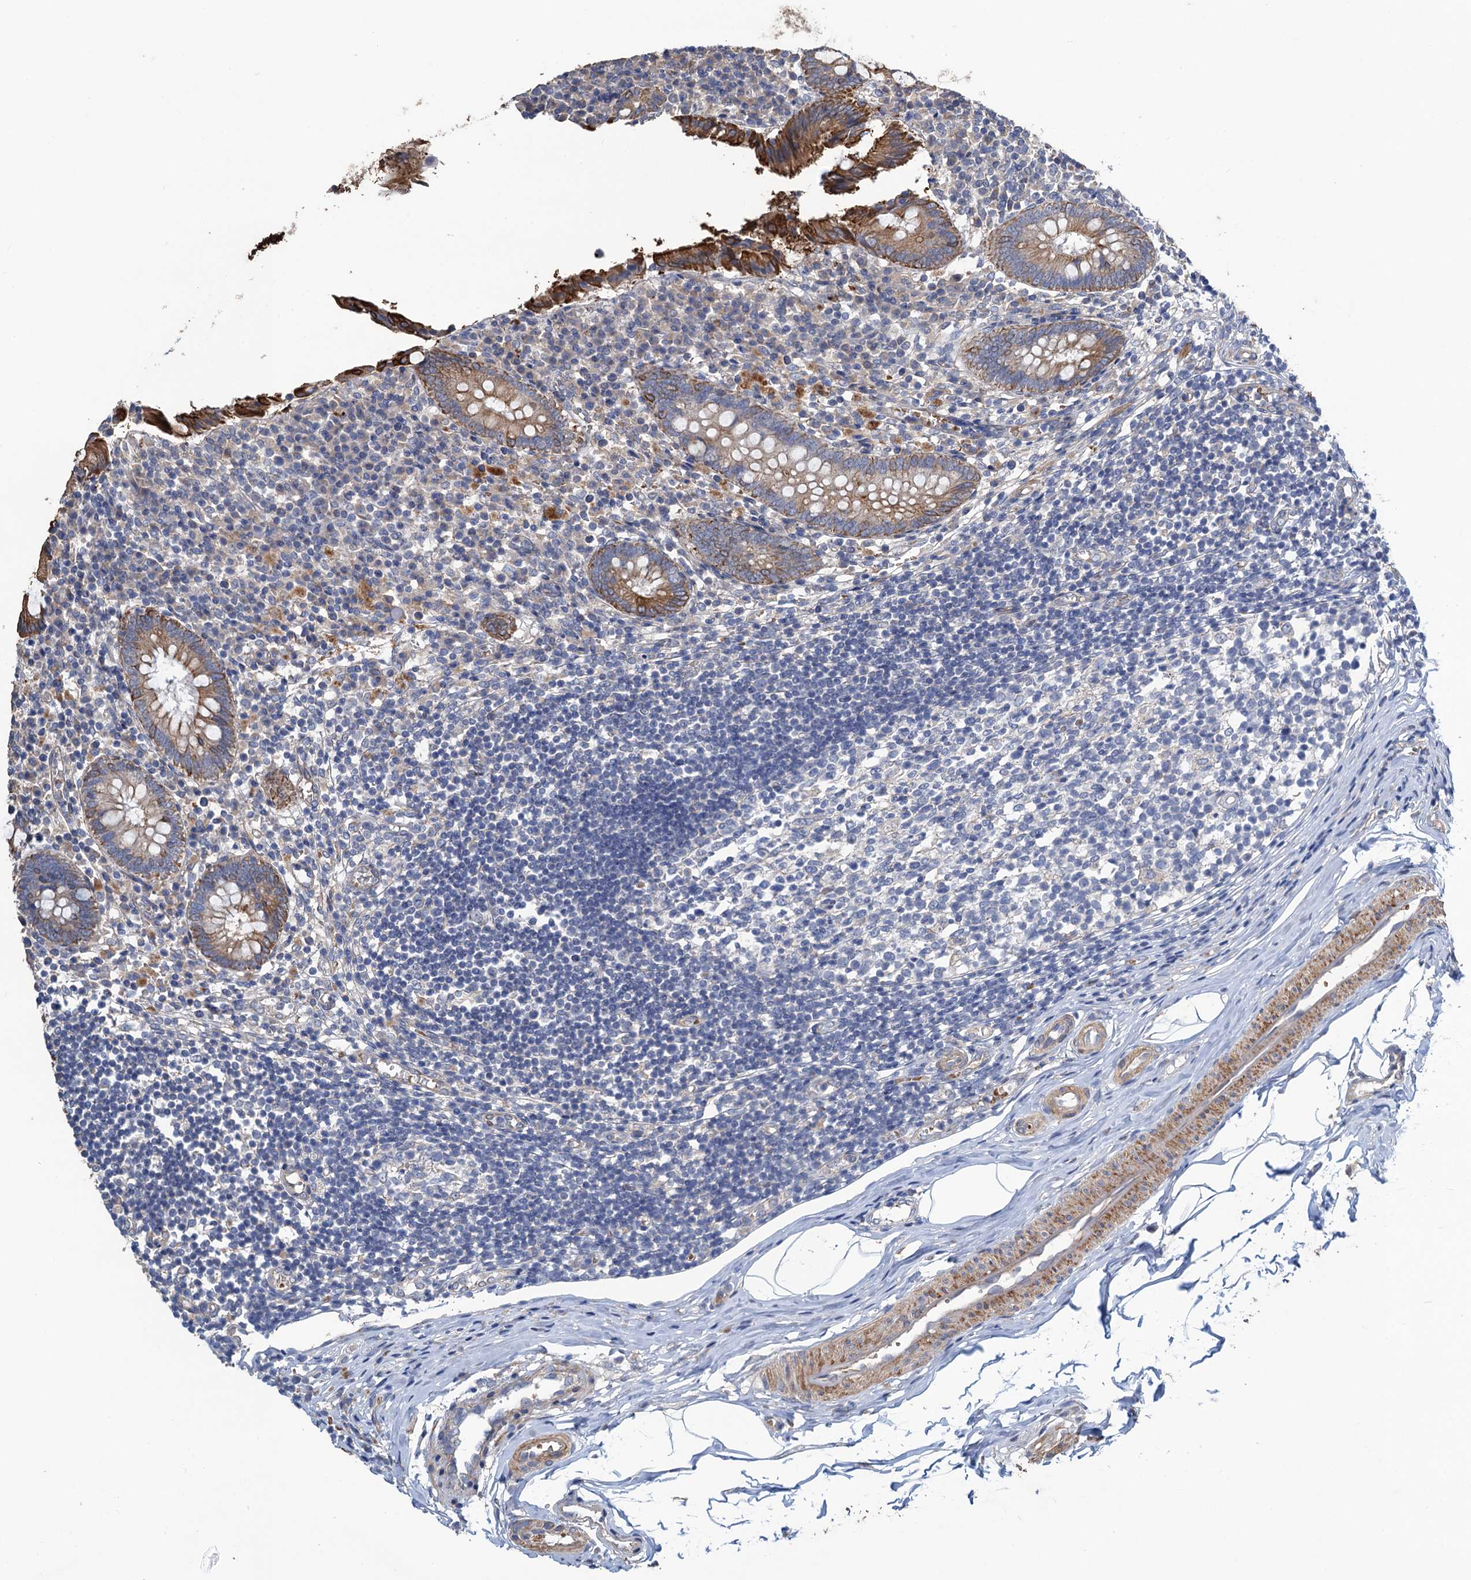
{"staining": {"intensity": "strong", "quantity": "25%-75%", "location": "cytoplasmic/membranous"}, "tissue": "appendix", "cell_type": "Glandular cells", "image_type": "normal", "snomed": [{"axis": "morphology", "description": "Normal tissue, NOS"}, {"axis": "topography", "description": "Appendix"}], "caption": "Appendix was stained to show a protein in brown. There is high levels of strong cytoplasmic/membranous expression in about 25%-75% of glandular cells.", "gene": "SMCO3", "patient": {"sex": "female", "age": 17}}